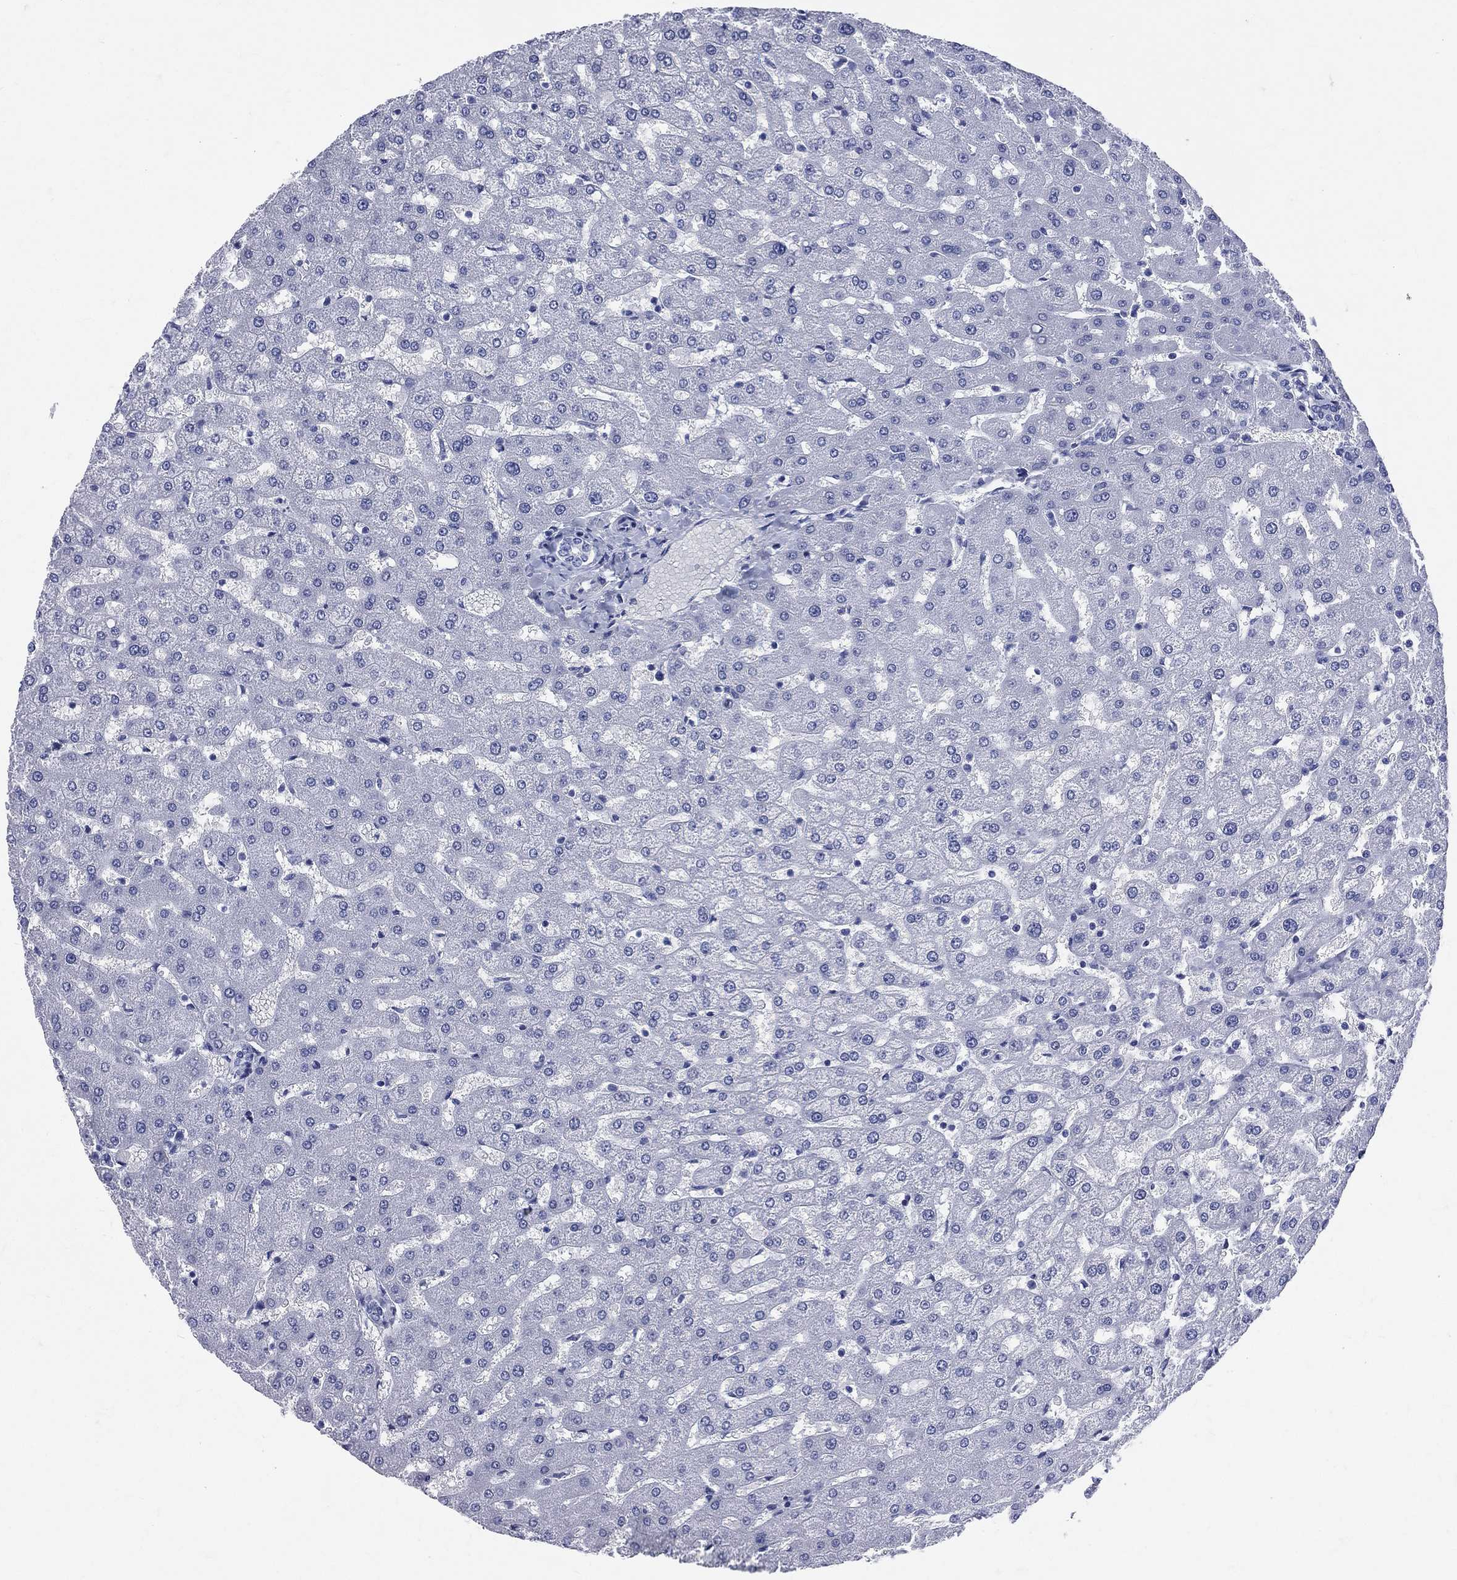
{"staining": {"intensity": "negative", "quantity": "none", "location": "none"}, "tissue": "liver", "cell_type": "Cholangiocytes", "image_type": "normal", "snomed": [{"axis": "morphology", "description": "Normal tissue, NOS"}, {"axis": "topography", "description": "Liver"}], "caption": "High power microscopy image of an immunohistochemistry photomicrograph of normal liver, revealing no significant staining in cholangiocytes.", "gene": "CYLC1", "patient": {"sex": "female", "age": 50}}